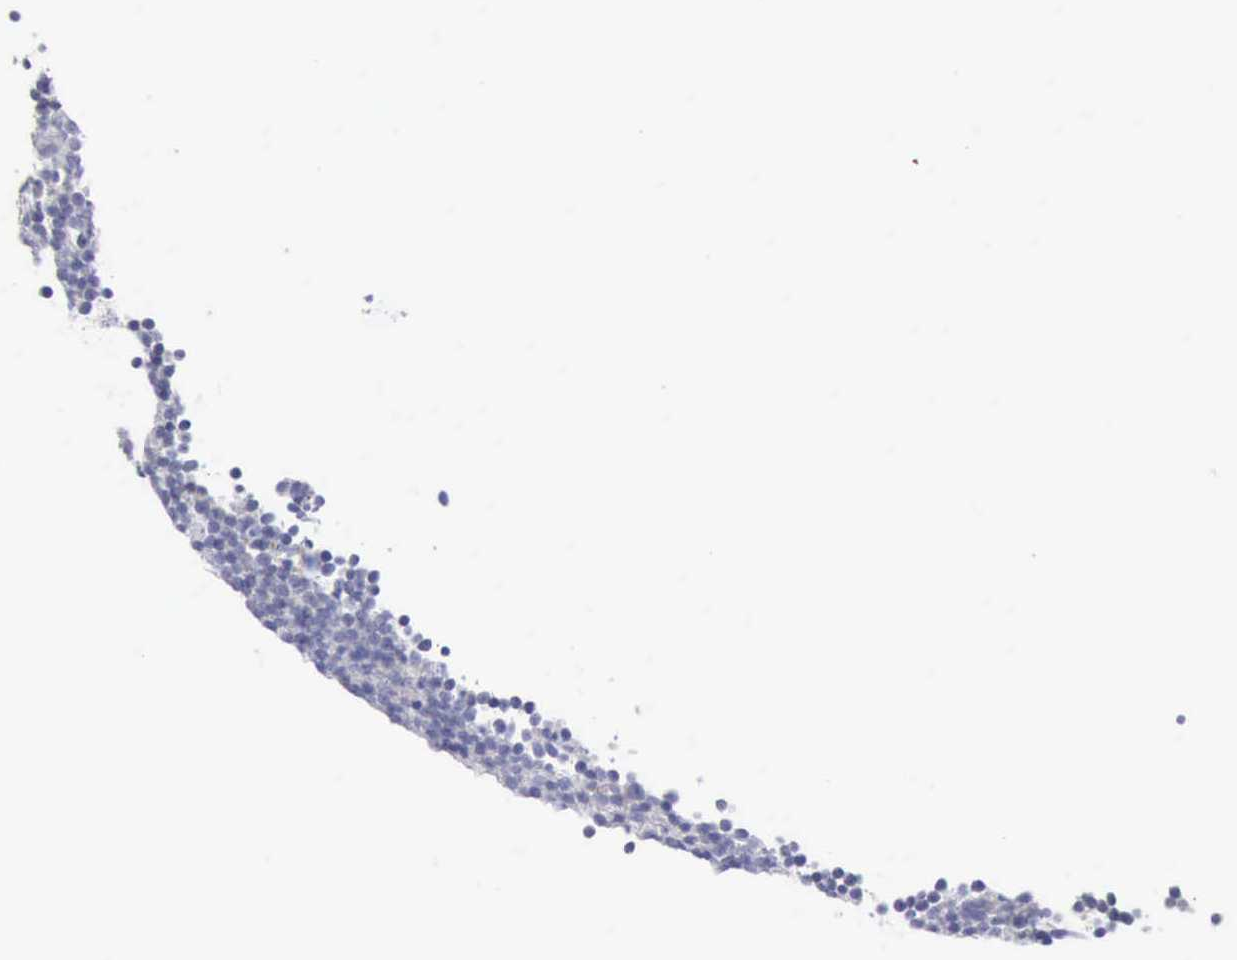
{"staining": {"intensity": "negative", "quantity": "none", "location": "none"}, "tissue": "lymphoma", "cell_type": "Tumor cells", "image_type": "cancer", "snomed": [{"axis": "morphology", "description": "Malignant lymphoma, non-Hodgkin's type, Low grade"}, {"axis": "topography", "description": "Lymph node"}], "caption": "DAB immunohistochemical staining of low-grade malignant lymphoma, non-Hodgkin's type displays no significant staining in tumor cells.", "gene": "ANGEL1", "patient": {"sex": "male", "age": 57}}